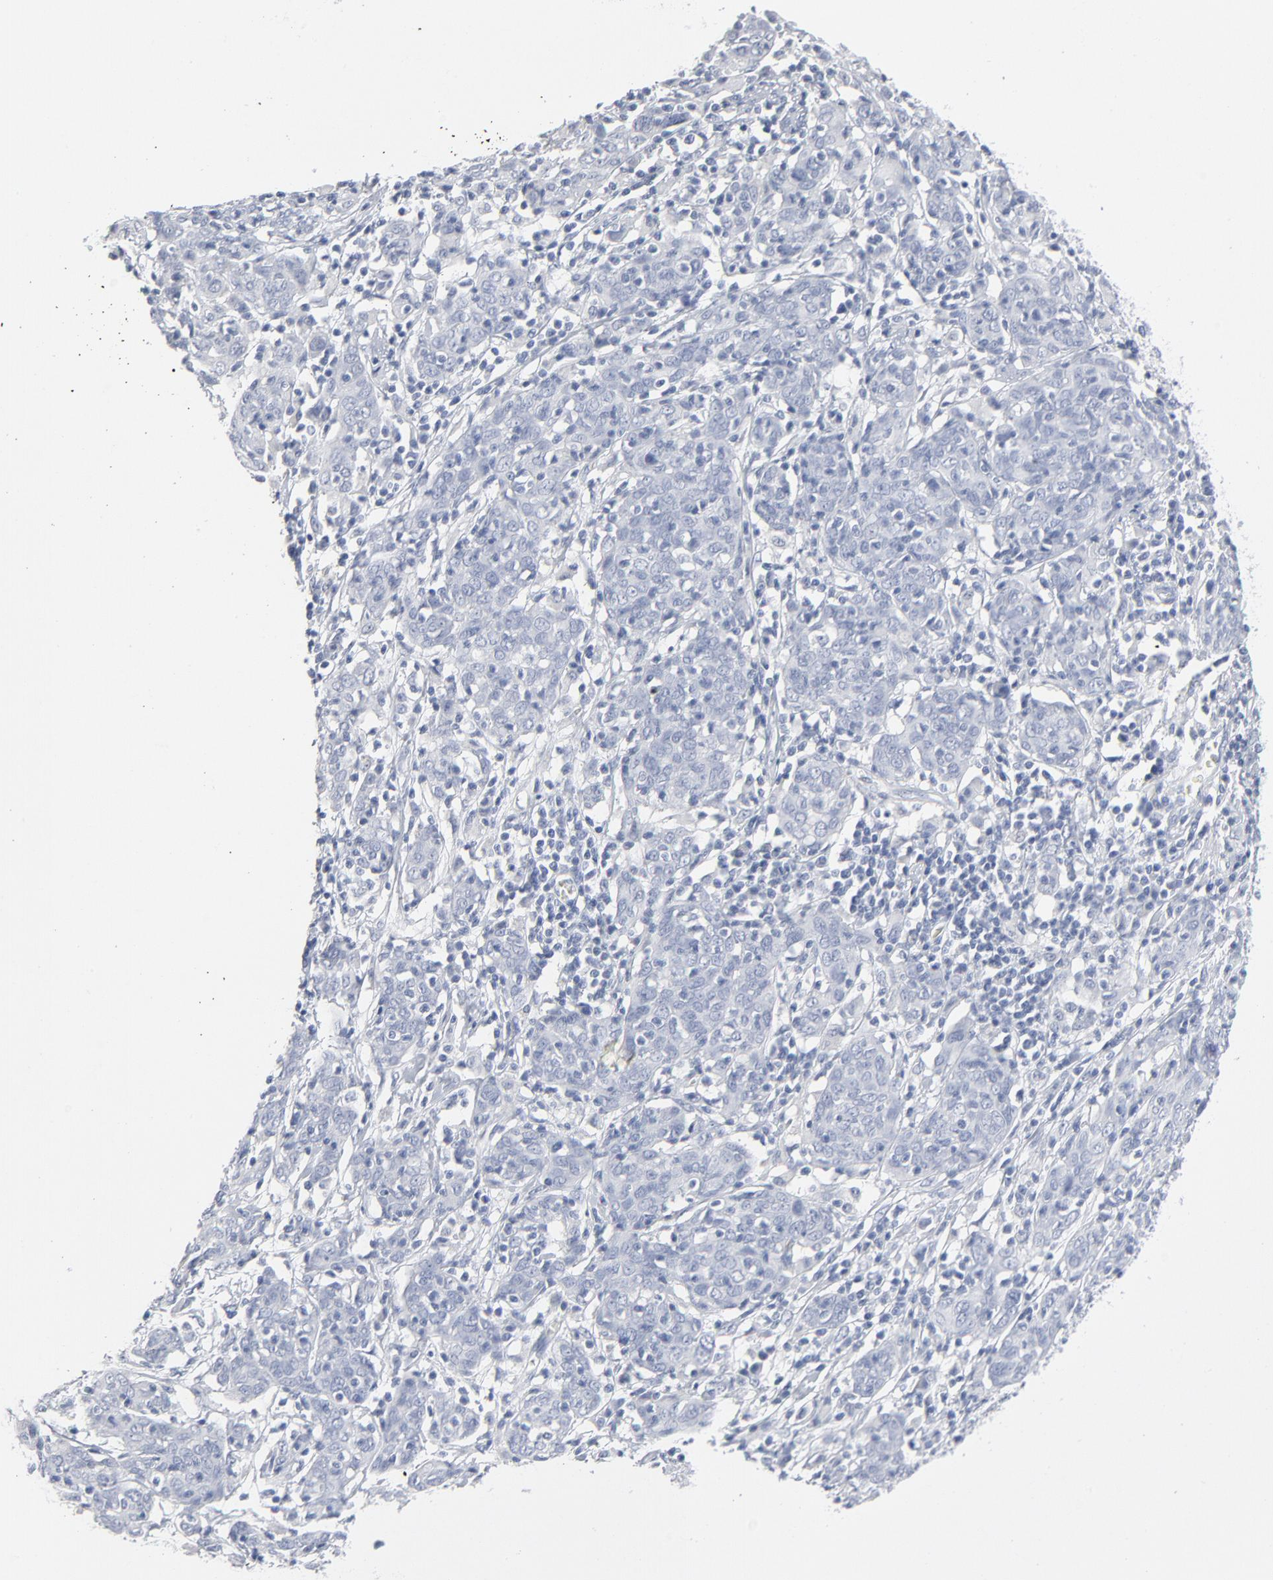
{"staining": {"intensity": "negative", "quantity": "none", "location": "none"}, "tissue": "cervical cancer", "cell_type": "Tumor cells", "image_type": "cancer", "snomed": [{"axis": "morphology", "description": "Normal tissue, NOS"}, {"axis": "morphology", "description": "Squamous cell carcinoma, NOS"}, {"axis": "topography", "description": "Cervix"}], "caption": "Cervical cancer (squamous cell carcinoma) stained for a protein using immunohistochemistry (IHC) reveals no staining tumor cells.", "gene": "PAGE1", "patient": {"sex": "female", "age": 67}}